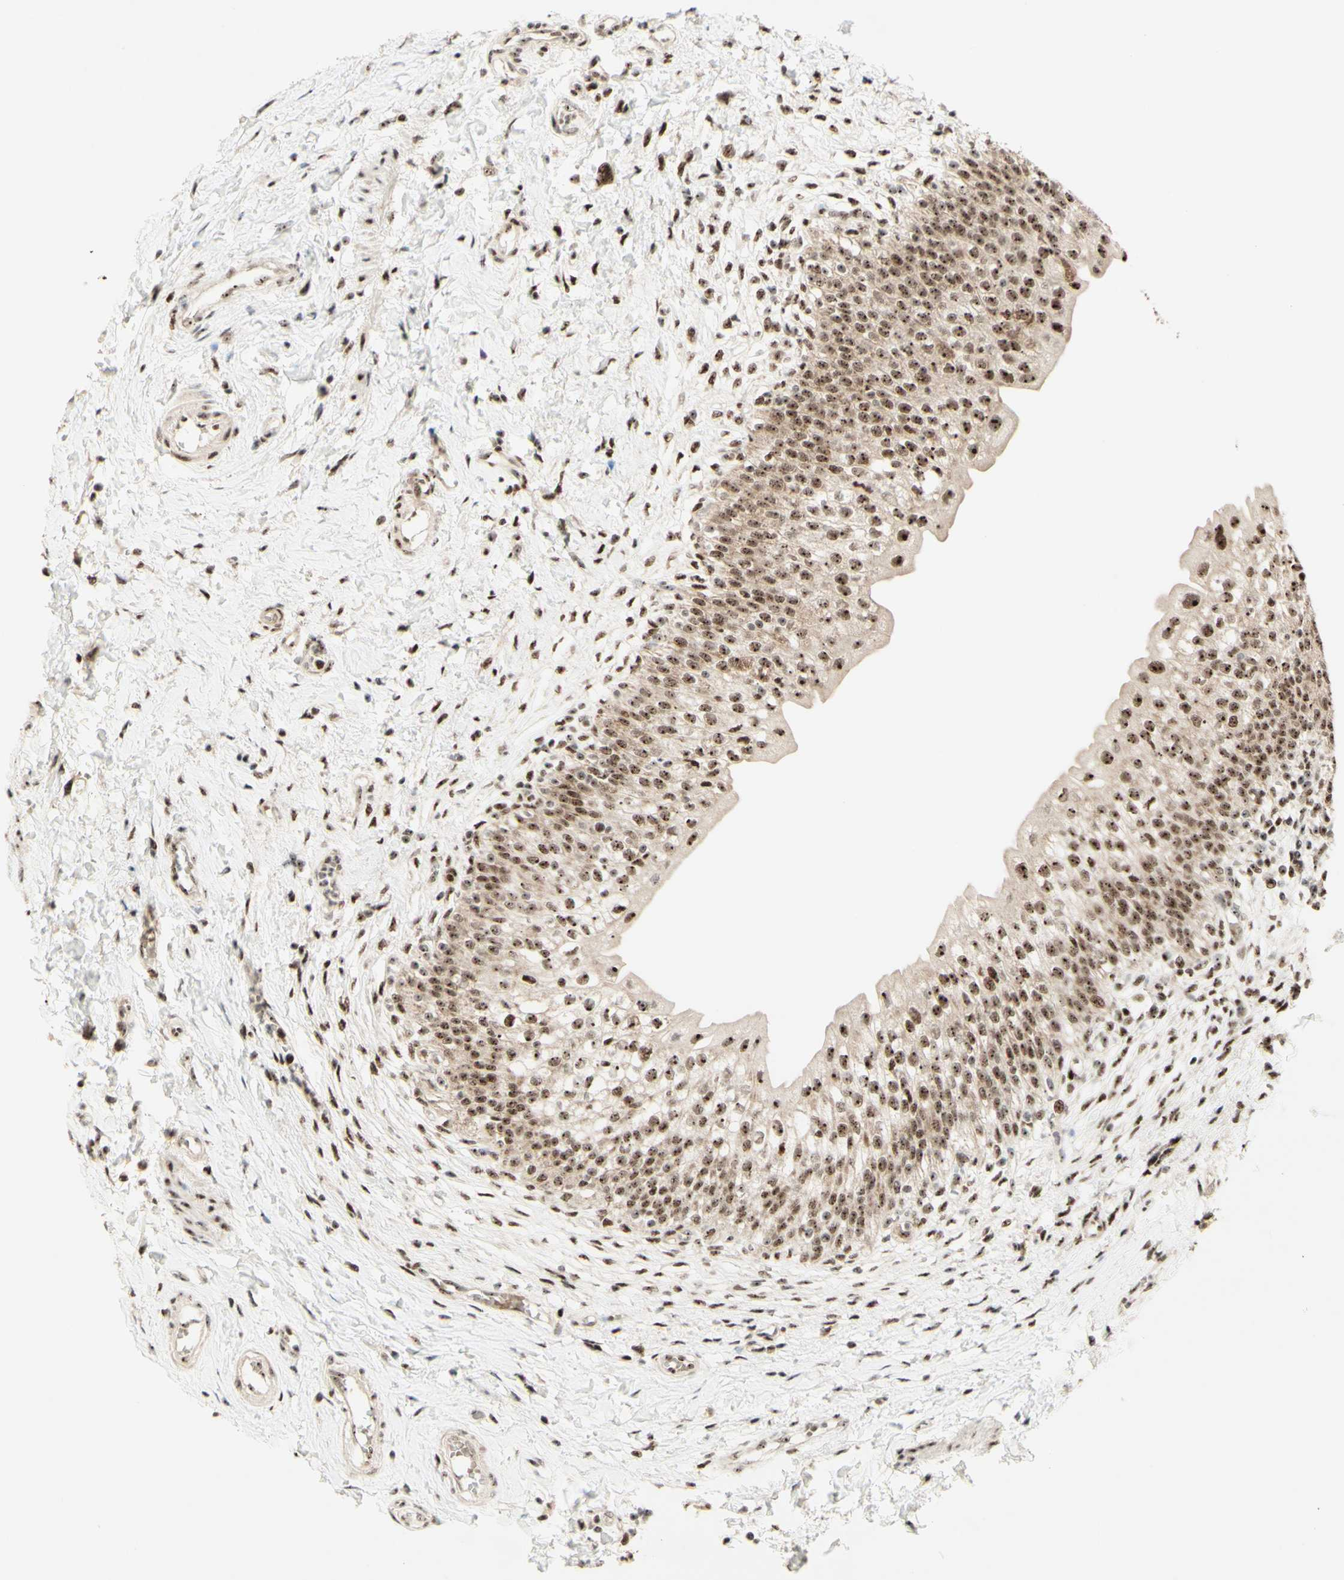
{"staining": {"intensity": "strong", "quantity": ">75%", "location": "cytoplasmic/membranous,nuclear"}, "tissue": "urinary bladder", "cell_type": "Urothelial cells", "image_type": "normal", "snomed": [{"axis": "morphology", "description": "Normal tissue, NOS"}, {"axis": "topography", "description": "Urinary bladder"}], "caption": "Protein expression analysis of unremarkable urinary bladder exhibits strong cytoplasmic/membranous,nuclear positivity in about >75% of urothelial cells. (Brightfield microscopy of DAB IHC at high magnification).", "gene": "DHX9", "patient": {"sex": "male", "age": 55}}